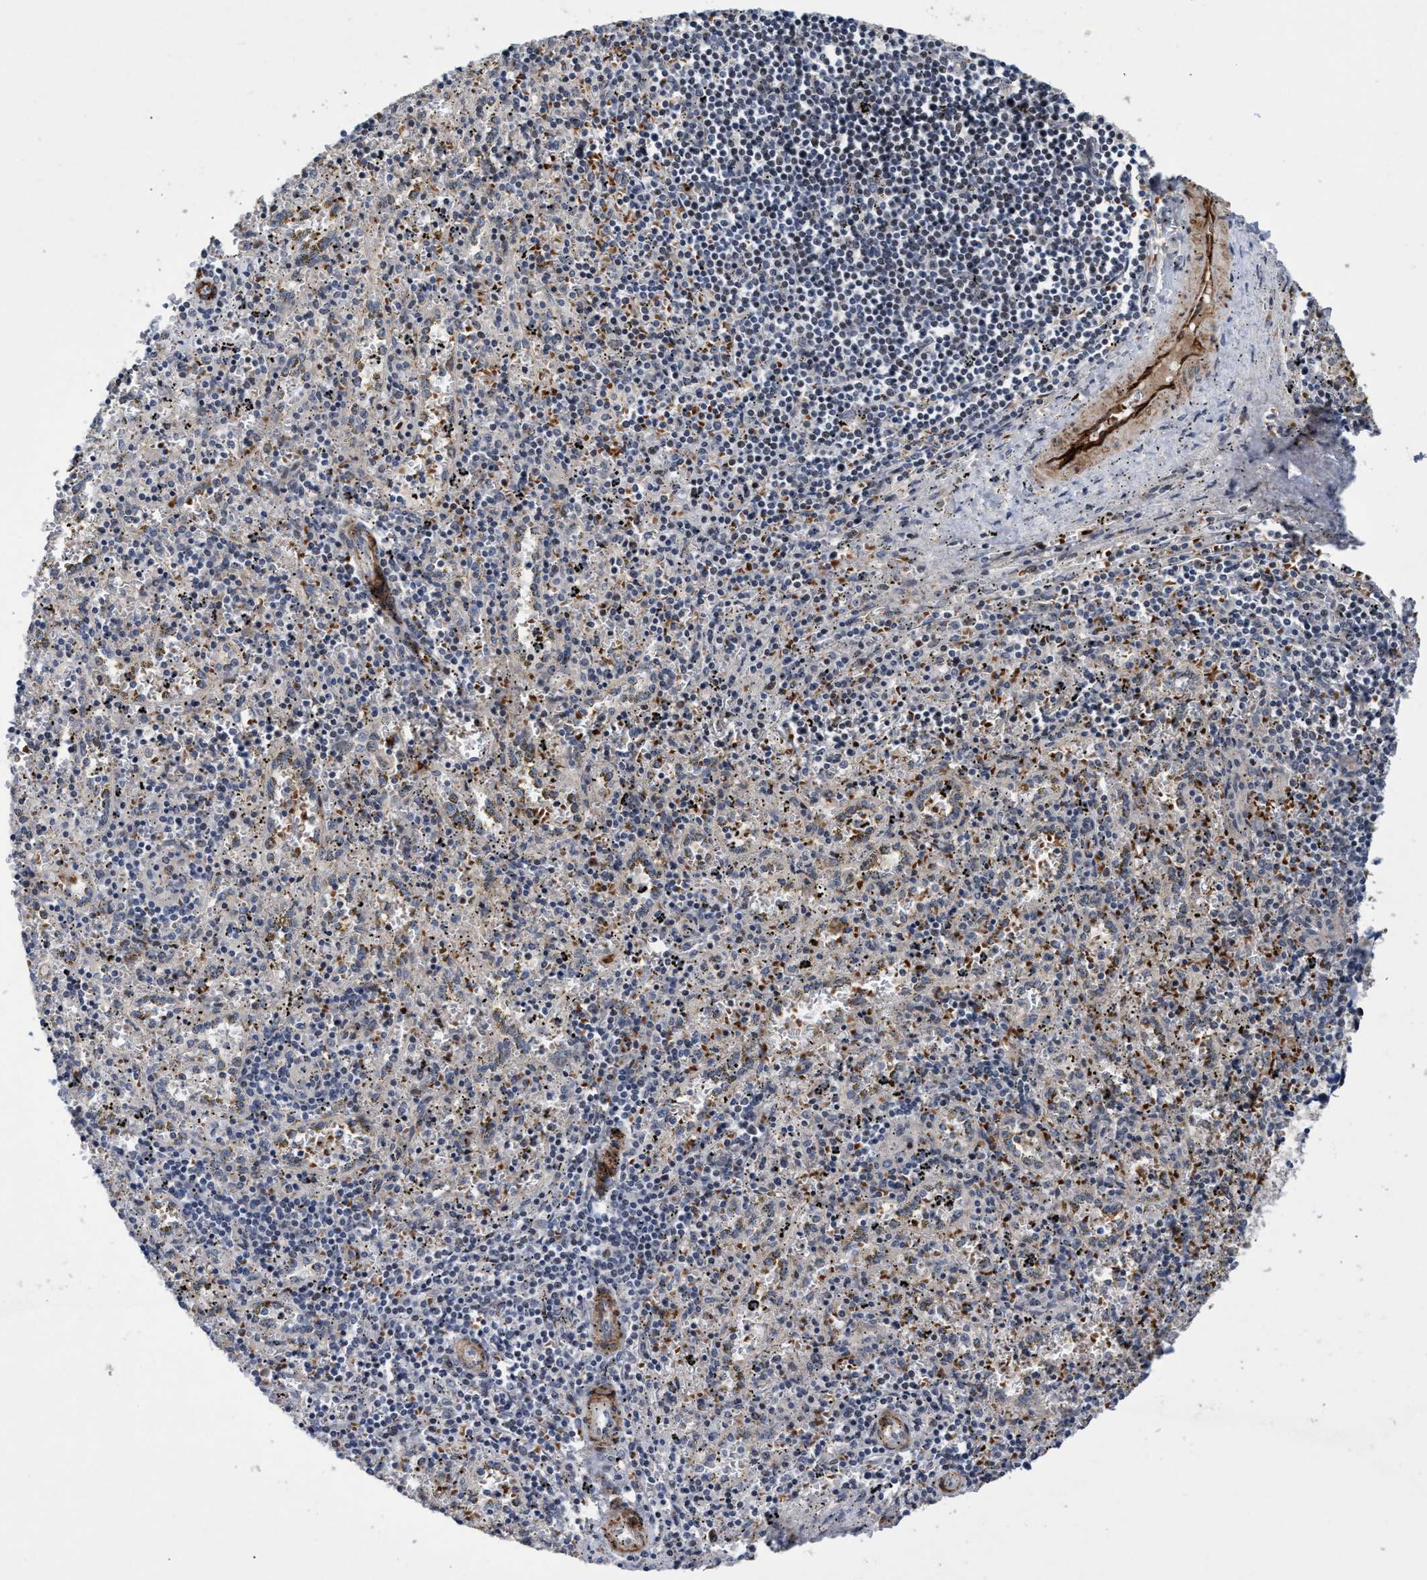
{"staining": {"intensity": "negative", "quantity": "none", "location": "none"}, "tissue": "spleen", "cell_type": "Cells in red pulp", "image_type": "normal", "snomed": [{"axis": "morphology", "description": "Normal tissue, NOS"}, {"axis": "topography", "description": "Spleen"}], "caption": "Spleen stained for a protein using immunohistochemistry (IHC) exhibits no positivity cells in red pulp.", "gene": "ZNF750", "patient": {"sex": "male", "age": 11}}